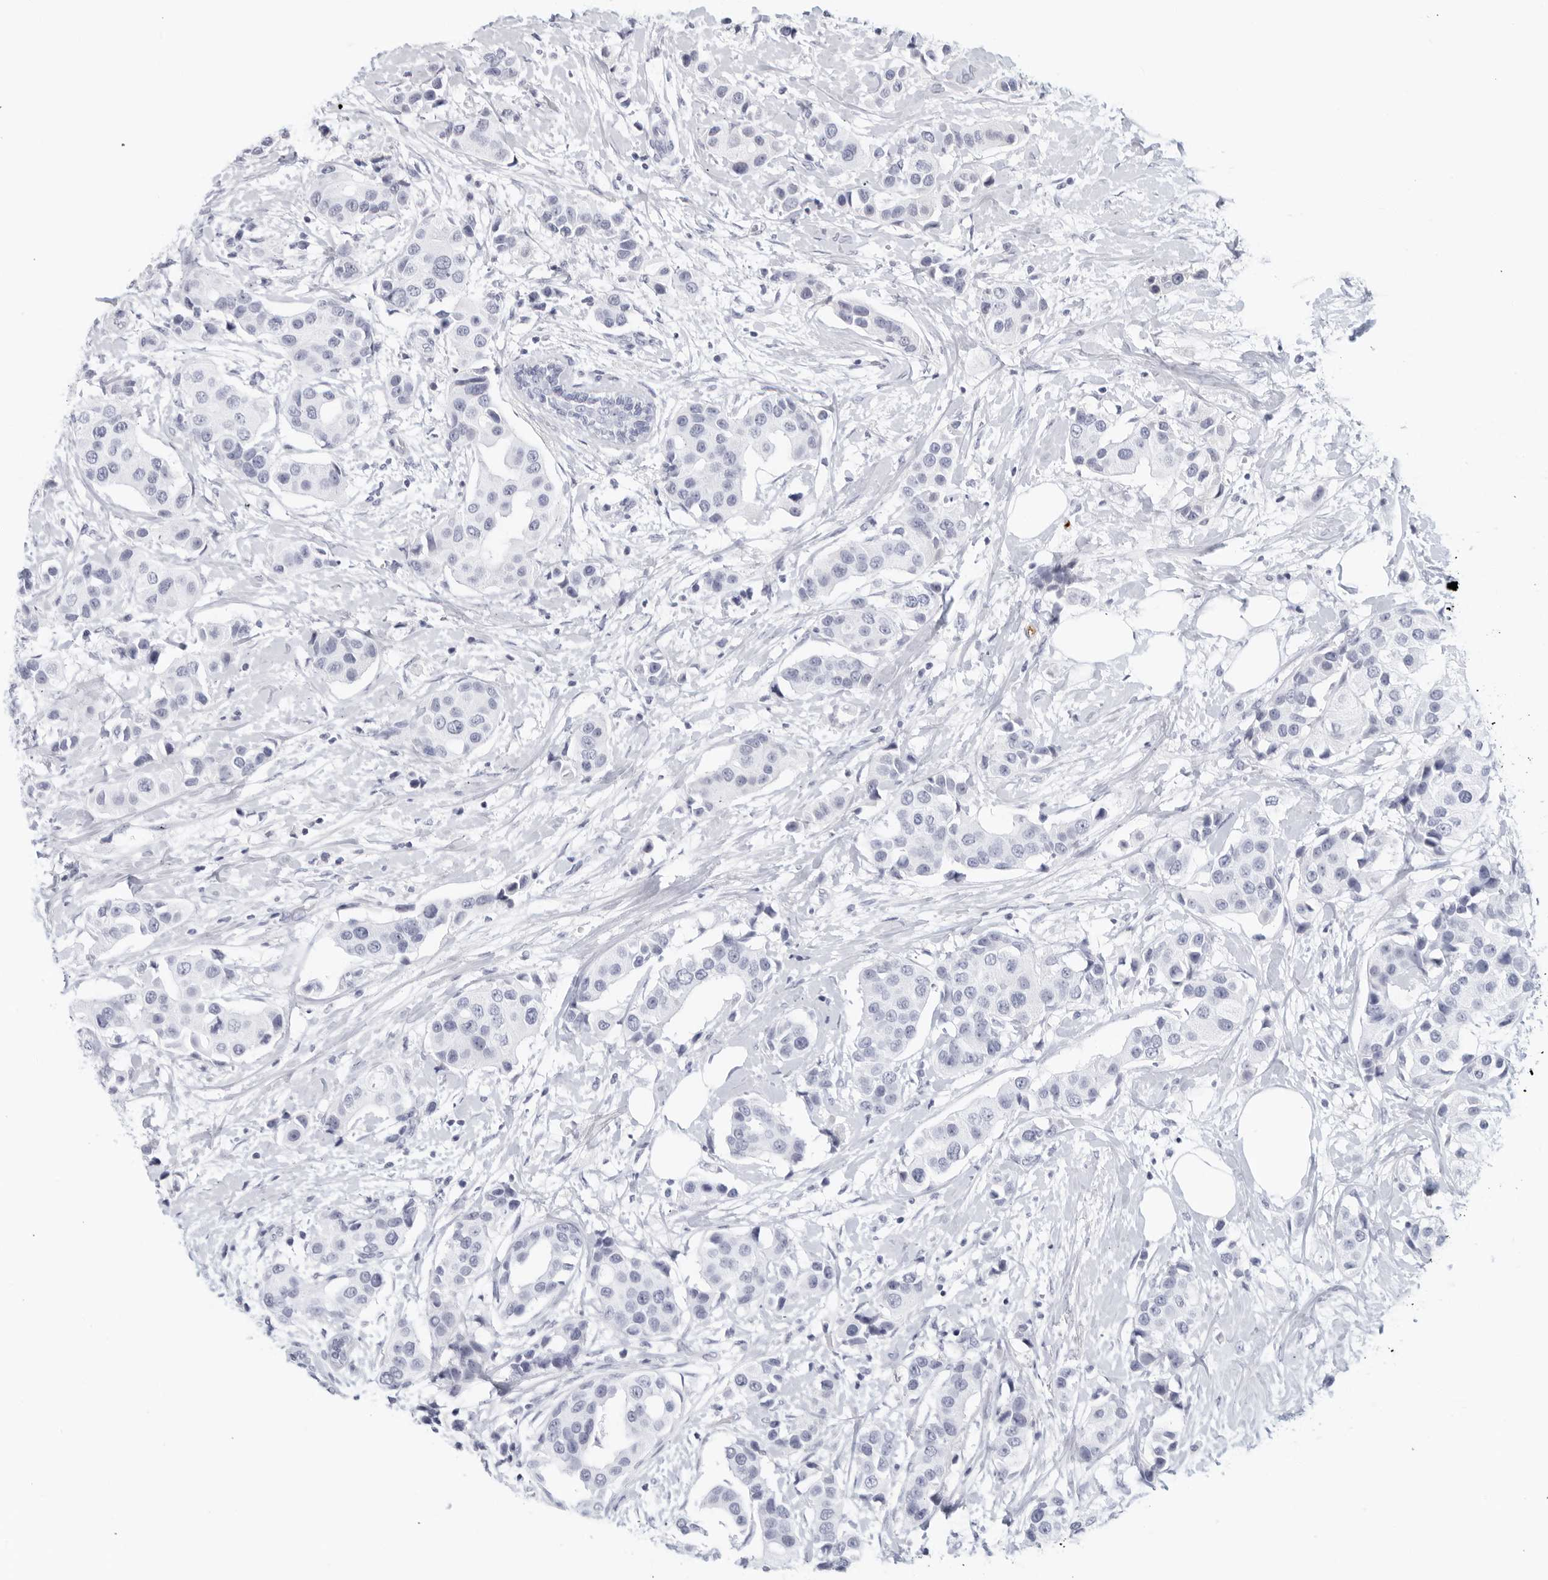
{"staining": {"intensity": "negative", "quantity": "none", "location": "none"}, "tissue": "breast cancer", "cell_type": "Tumor cells", "image_type": "cancer", "snomed": [{"axis": "morphology", "description": "Normal tissue, NOS"}, {"axis": "morphology", "description": "Duct carcinoma"}, {"axis": "topography", "description": "Breast"}], "caption": "DAB immunohistochemical staining of invasive ductal carcinoma (breast) shows no significant staining in tumor cells. (DAB IHC visualized using brightfield microscopy, high magnification).", "gene": "FGG", "patient": {"sex": "female", "age": 39}}